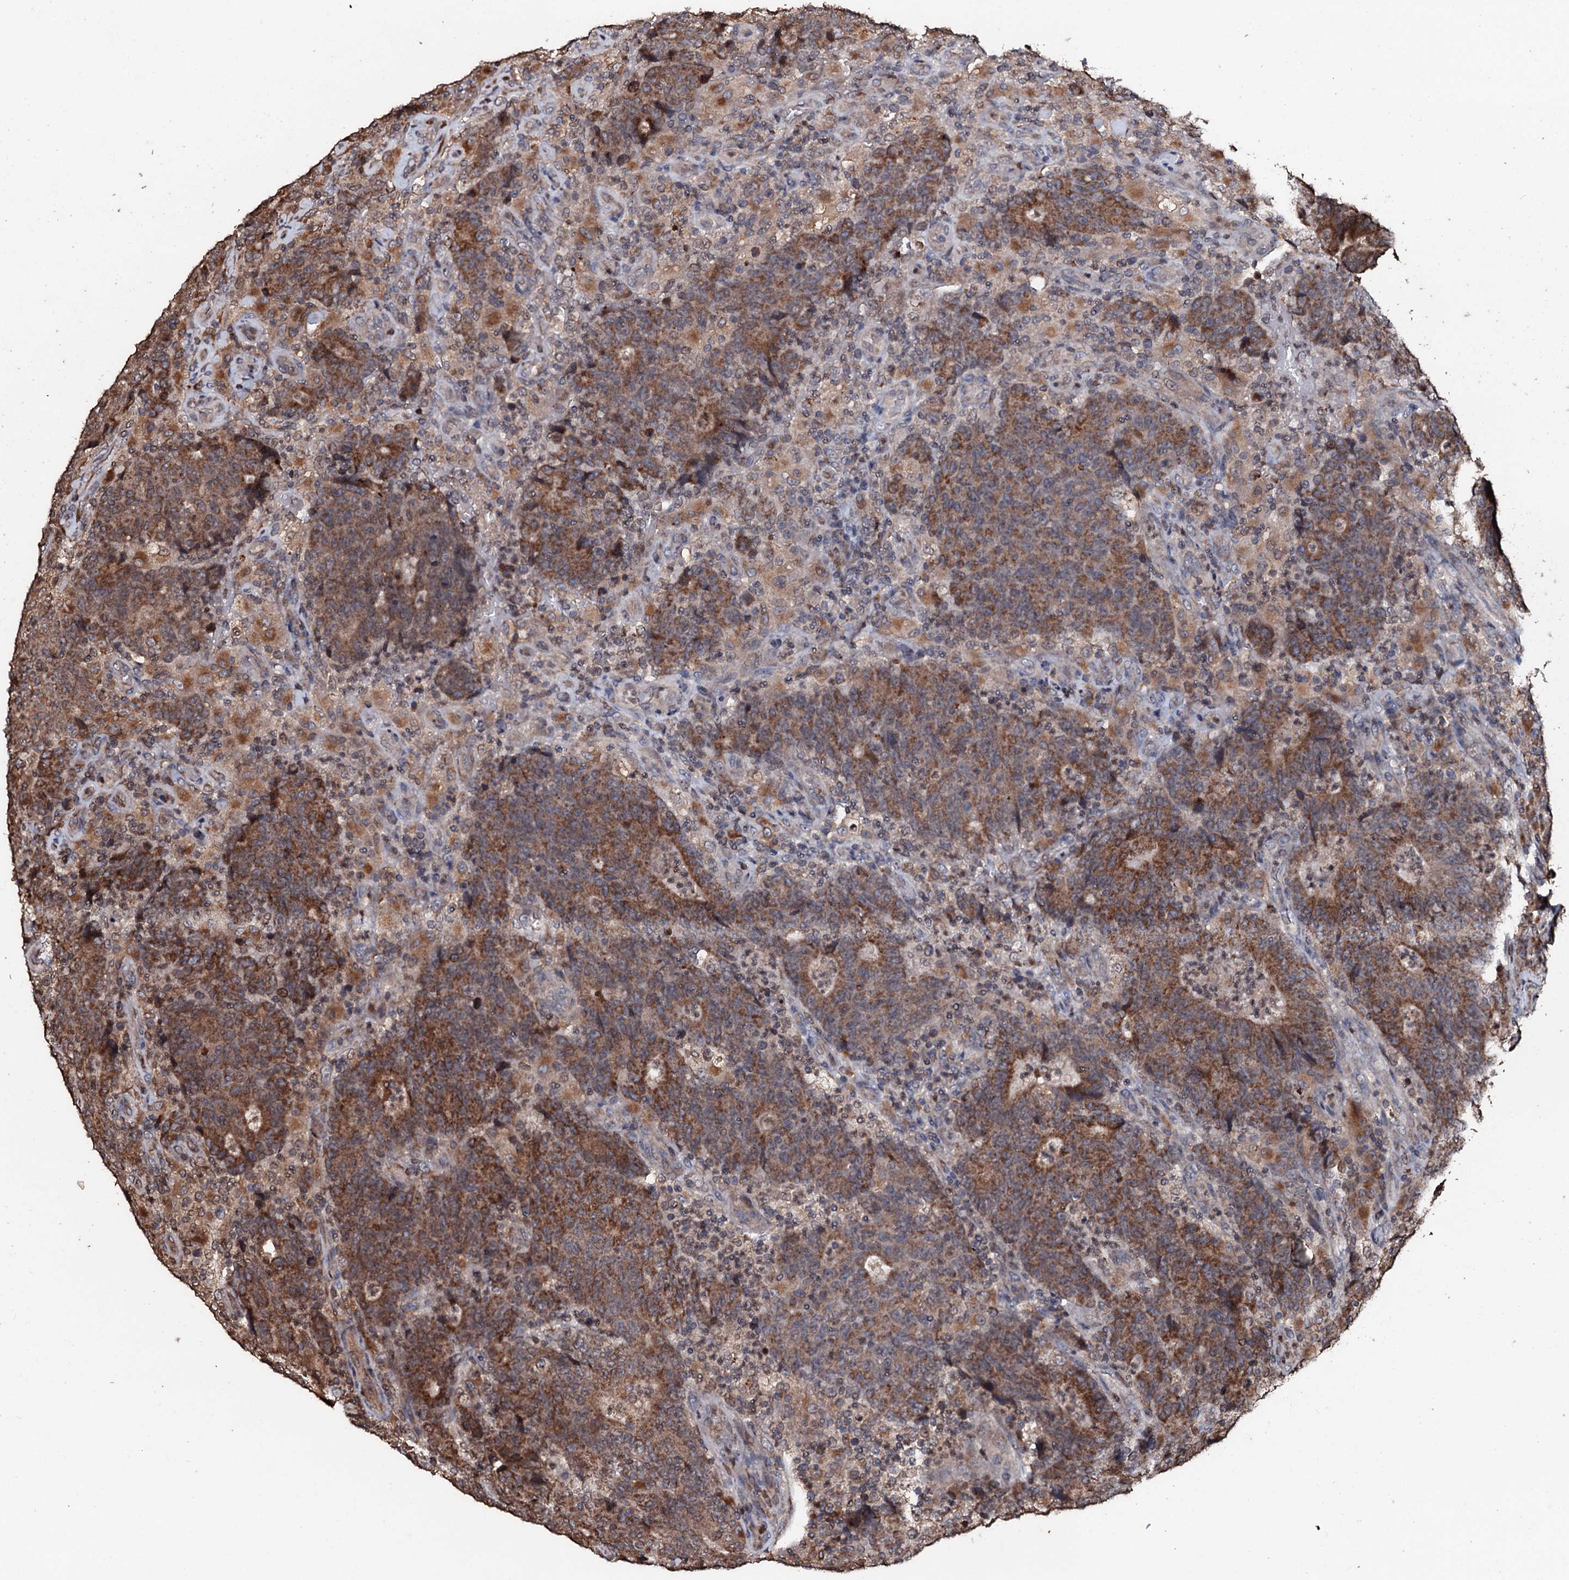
{"staining": {"intensity": "moderate", "quantity": ">75%", "location": "cytoplasmic/membranous"}, "tissue": "colorectal cancer", "cell_type": "Tumor cells", "image_type": "cancer", "snomed": [{"axis": "morphology", "description": "Adenocarcinoma, NOS"}, {"axis": "topography", "description": "Colon"}], "caption": "A photomicrograph of adenocarcinoma (colorectal) stained for a protein reveals moderate cytoplasmic/membranous brown staining in tumor cells.", "gene": "SDHAF2", "patient": {"sex": "female", "age": 75}}